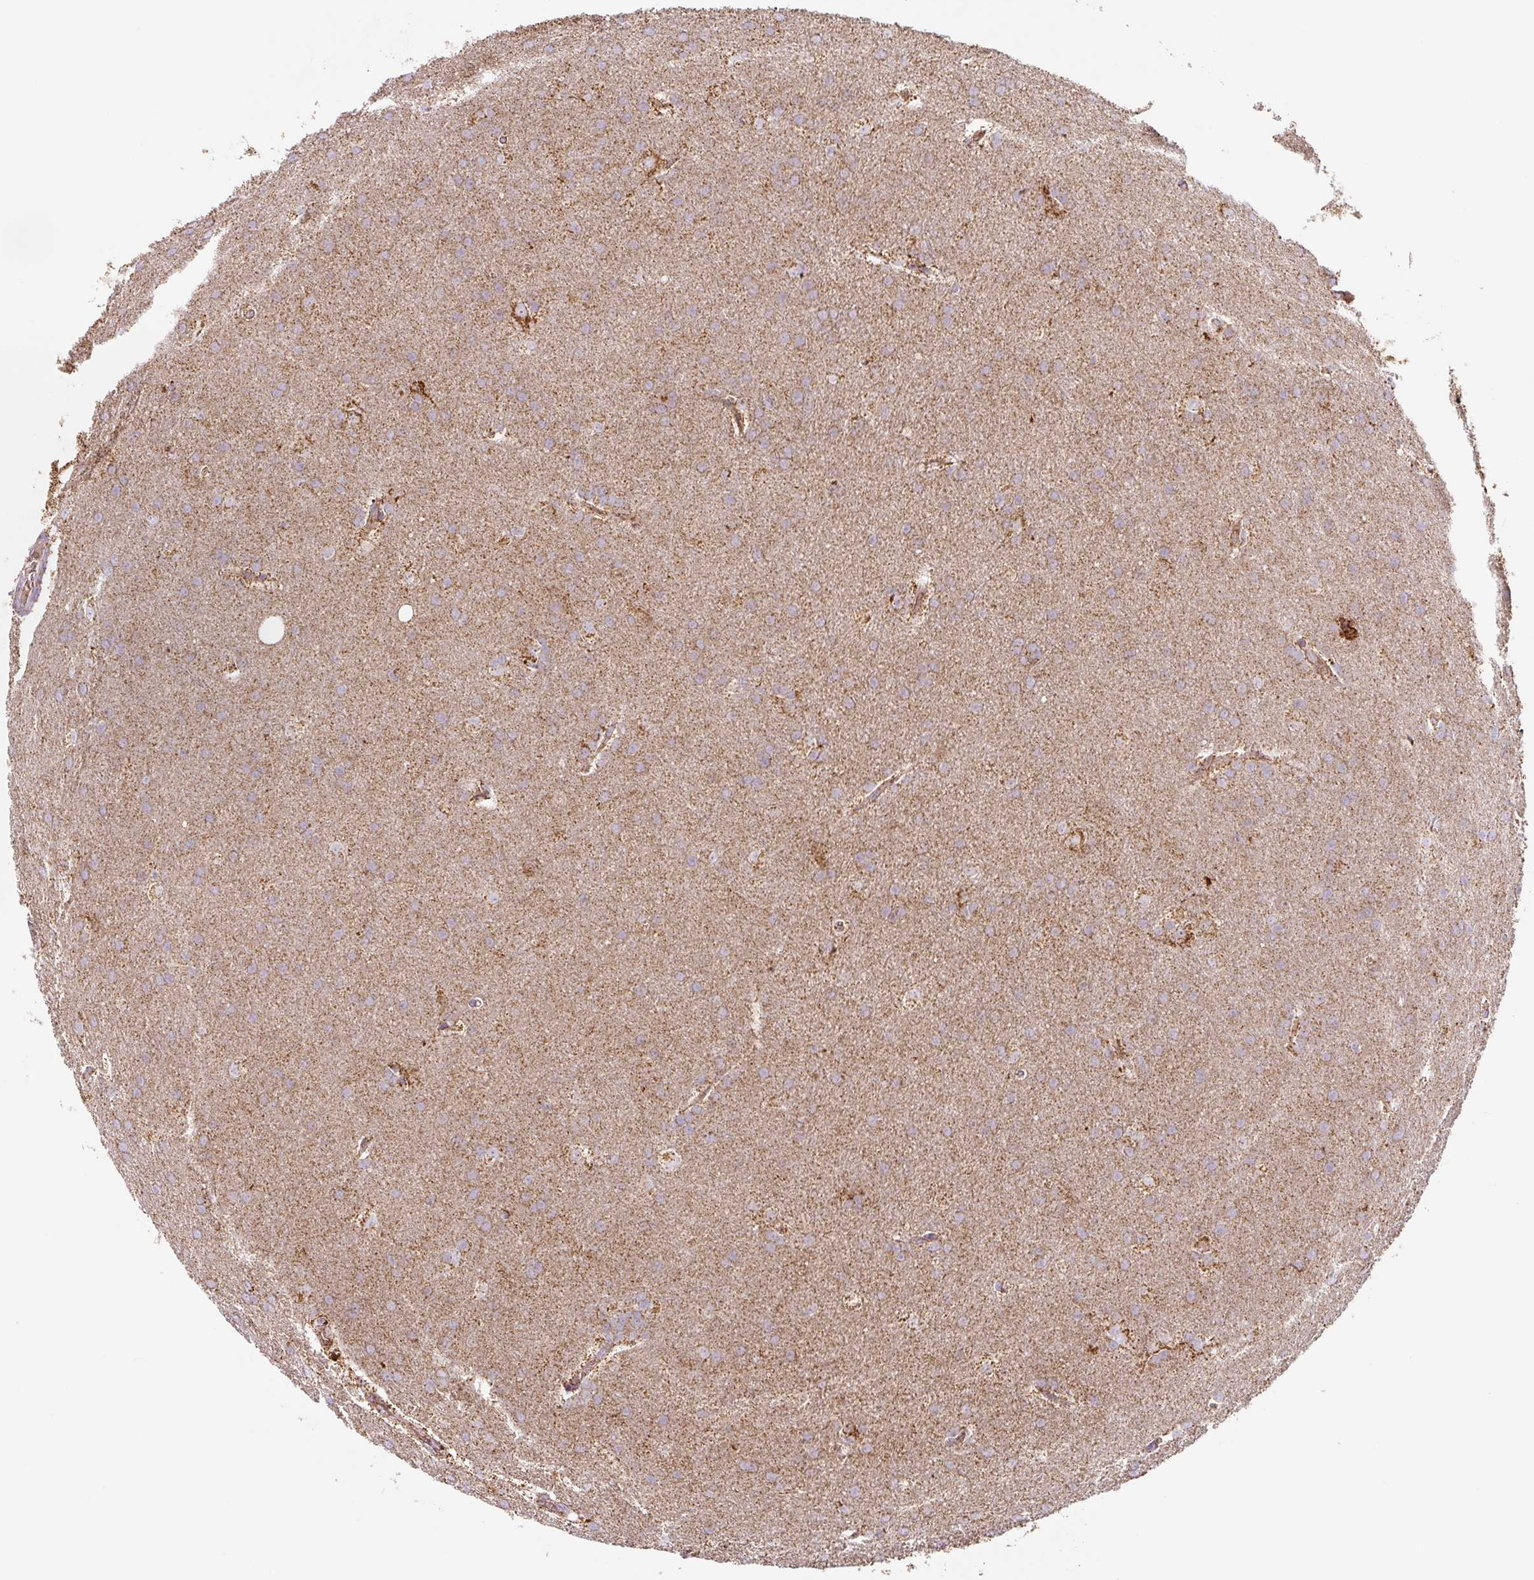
{"staining": {"intensity": "weak", "quantity": ">75%", "location": "cytoplasmic/membranous"}, "tissue": "glioma", "cell_type": "Tumor cells", "image_type": "cancer", "snomed": [{"axis": "morphology", "description": "Glioma, malignant, Low grade"}, {"axis": "topography", "description": "Brain"}], "caption": "Glioma tissue shows weak cytoplasmic/membranous positivity in approximately >75% of tumor cells", "gene": "MT-CO2", "patient": {"sex": "female", "age": 32}}